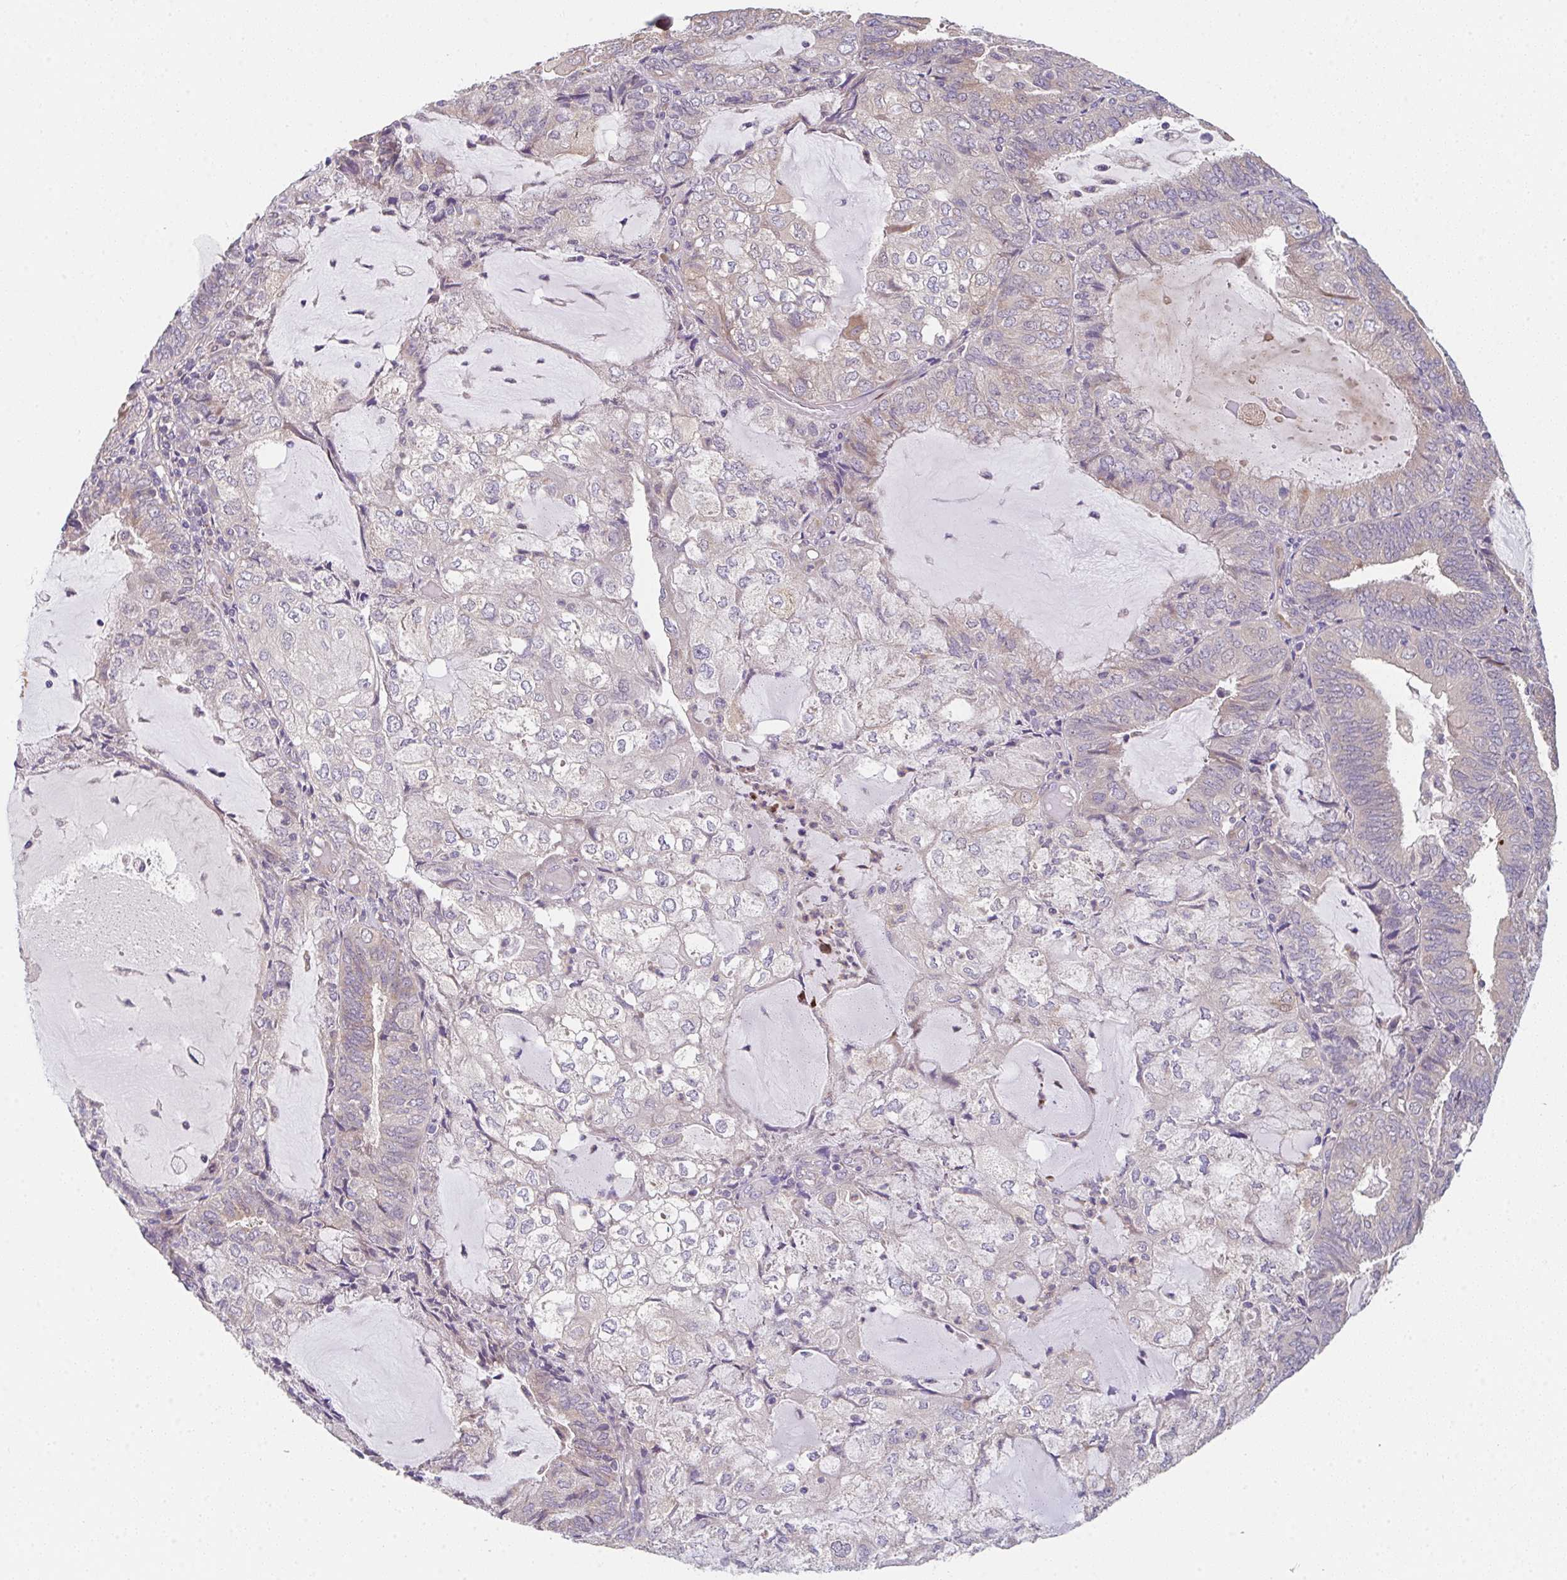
{"staining": {"intensity": "weak", "quantity": "<25%", "location": "cytoplasmic/membranous"}, "tissue": "endometrial cancer", "cell_type": "Tumor cells", "image_type": "cancer", "snomed": [{"axis": "morphology", "description": "Adenocarcinoma, NOS"}, {"axis": "topography", "description": "Endometrium"}], "caption": "Protein analysis of adenocarcinoma (endometrial) reveals no significant positivity in tumor cells. Brightfield microscopy of IHC stained with DAB (3,3'-diaminobenzidine) (brown) and hematoxylin (blue), captured at high magnification.", "gene": "TSPAN31", "patient": {"sex": "female", "age": 81}}